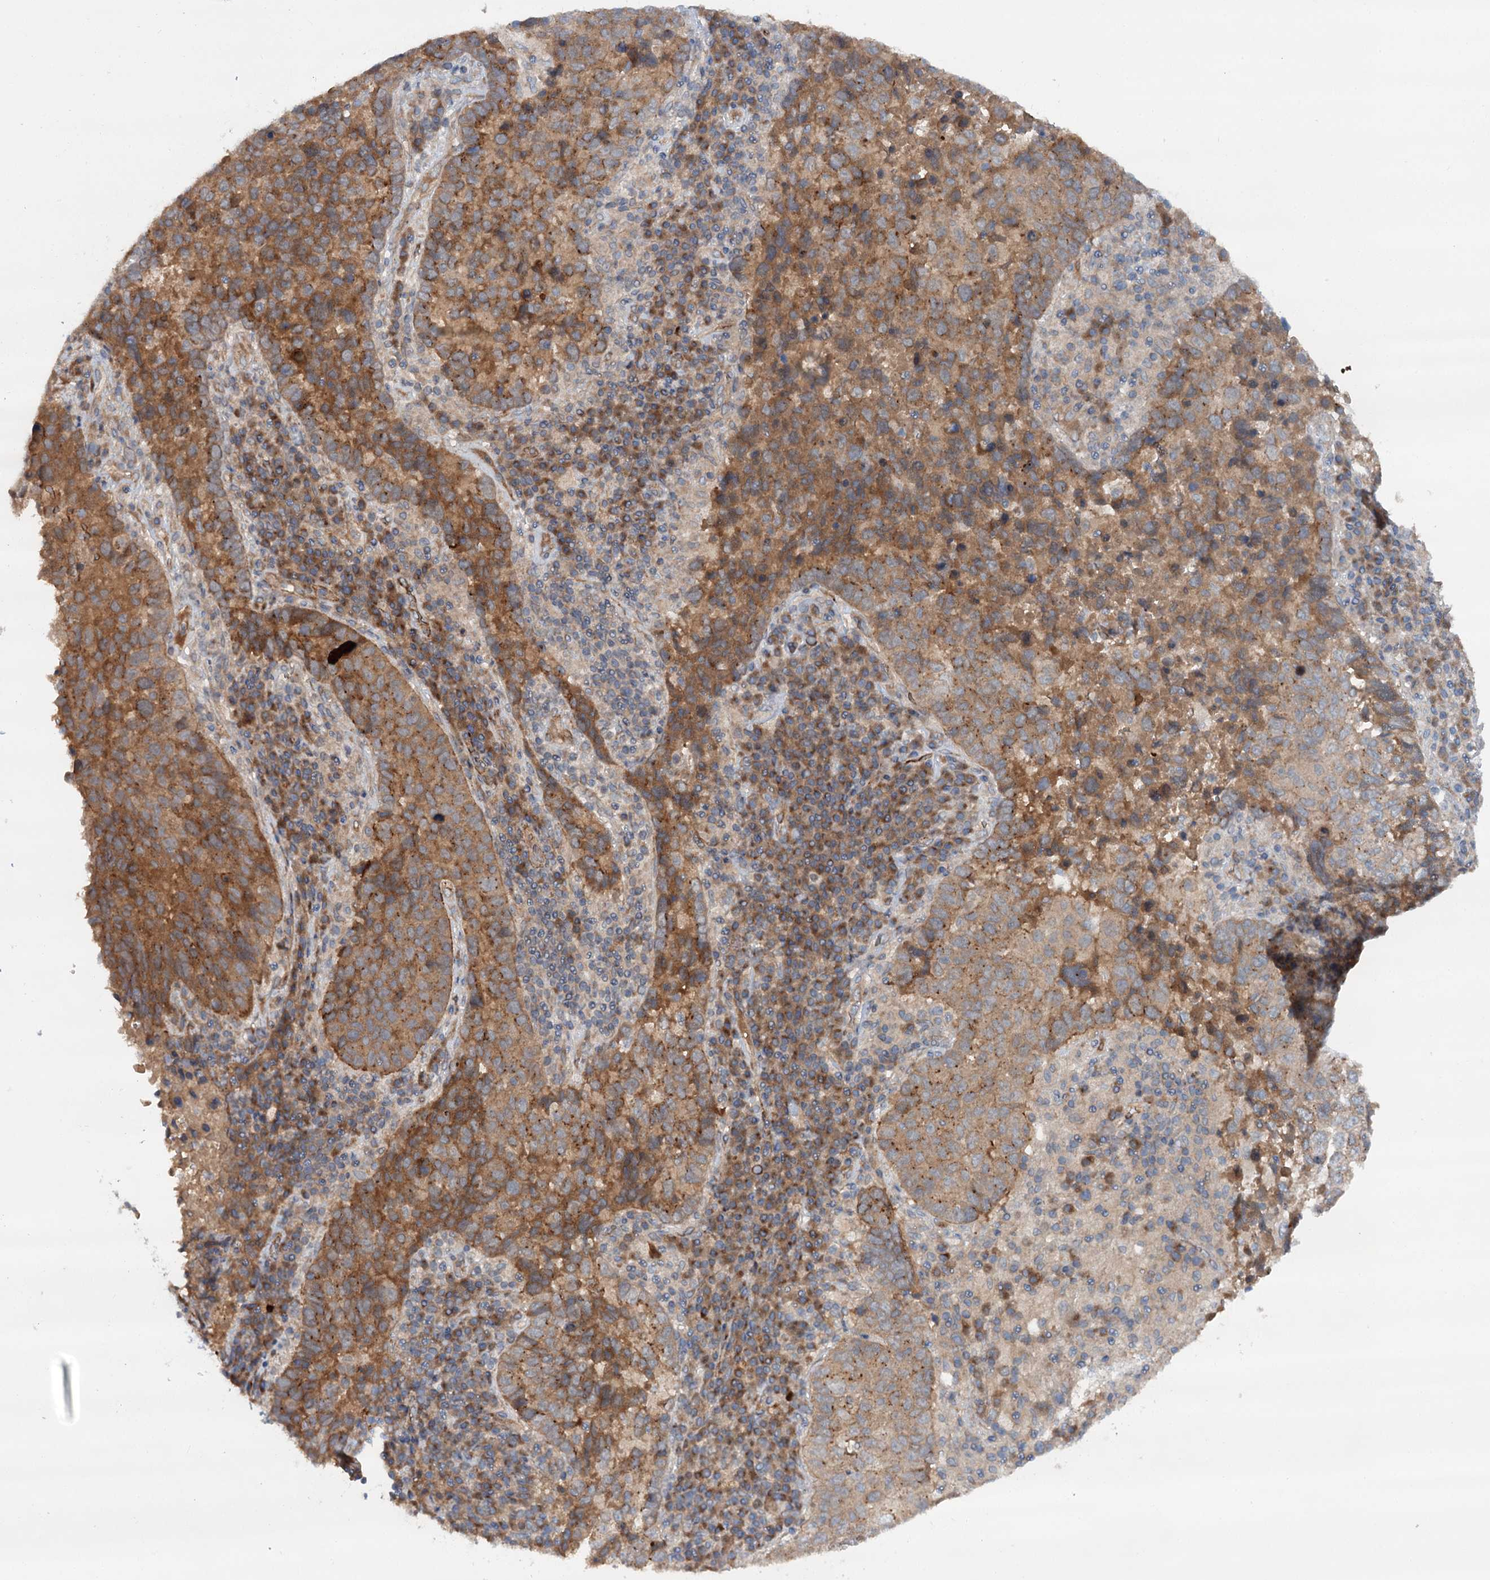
{"staining": {"intensity": "moderate", "quantity": ">75%", "location": "cytoplasmic/membranous"}, "tissue": "lung cancer", "cell_type": "Tumor cells", "image_type": "cancer", "snomed": [{"axis": "morphology", "description": "Squamous cell carcinoma, NOS"}, {"axis": "topography", "description": "Lung"}], "caption": "An immunohistochemistry photomicrograph of tumor tissue is shown. Protein staining in brown highlights moderate cytoplasmic/membranous positivity in lung squamous cell carcinoma within tumor cells.", "gene": "ADGRG4", "patient": {"sex": "male", "age": 73}}